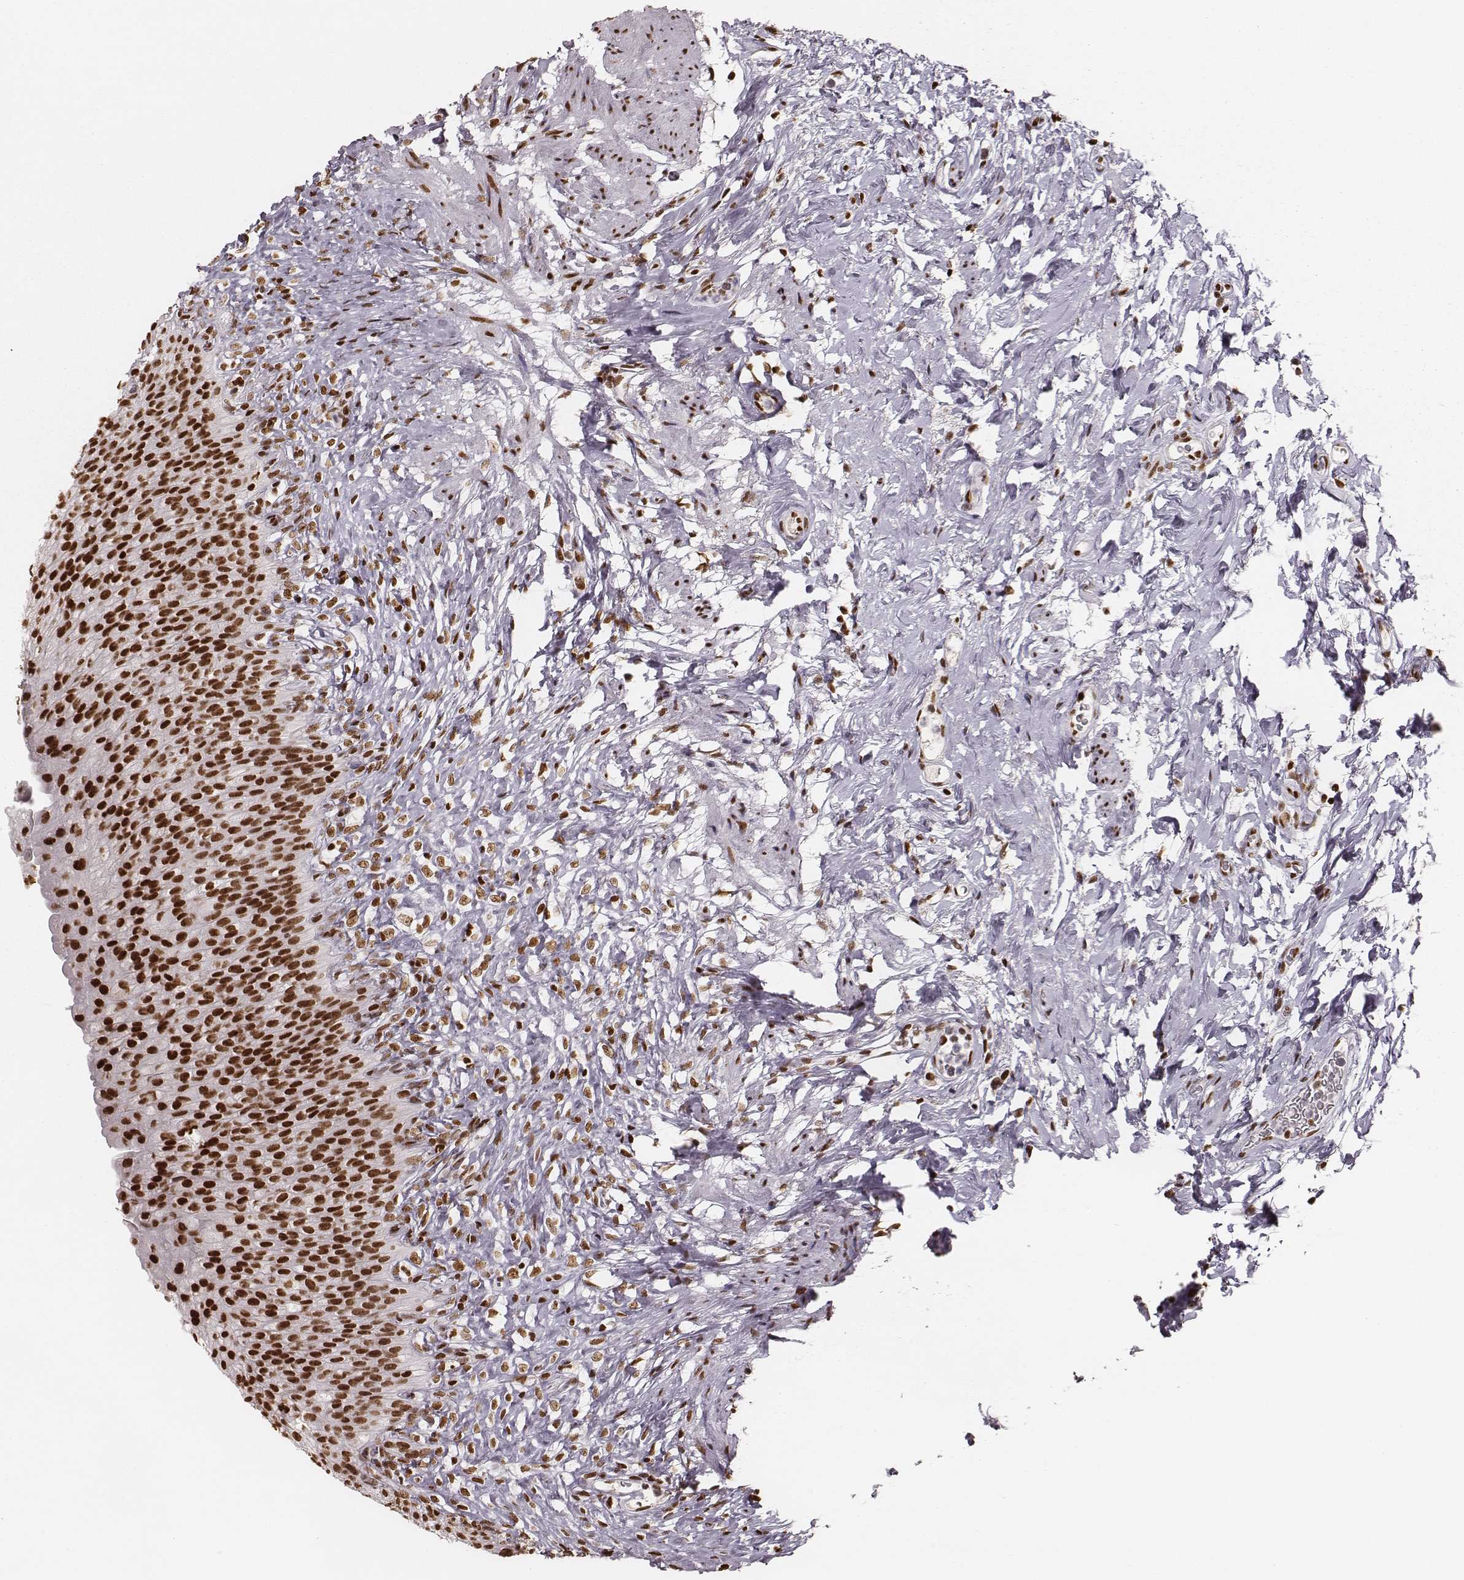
{"staining": {"intensity": "strong", "quantity": ">75%", "location": "nuclear"}, "tissue": "urinary bladder", "cell_type": "Urothelial cells", "image_type": "normal", "snomed": [{"axis": "morphology", "description": "Normal tissue, NOS"}, {"axis": "topography", "description": "Urinary bladder"}], "caption": "This photomicrograph shows immunohistochemistry staining of unremarkable human urinary bladder, with high strong nuclear staining in about >75% of urothelial cells.", "gene": "PARP1", "patient": {"sex": "male", "age": 76}}